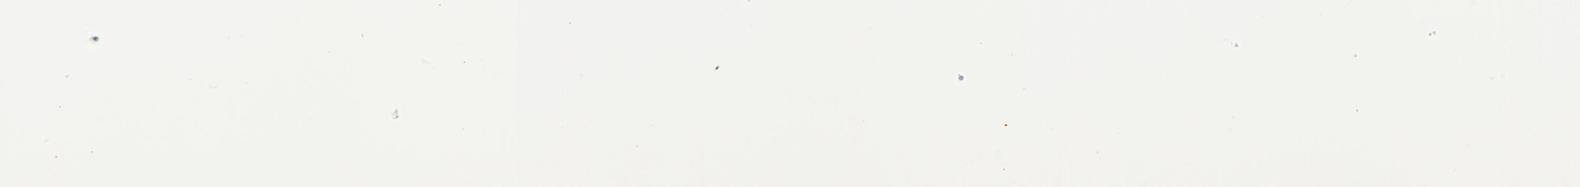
{"staining": {"intensity": "strong", "quantity": ">75%", "location": "cytoplasmic/membranous"}, "tissue": "adipose tissue", "cell_type": "Adipocytes", "image_type": "normal", "snomed": [{"axis": "morphology", "description": "Normal tissue, NOS"}, {"axis": "topography", "description": "Breast"}], "caption": "Protein expression analysis of unremarkable adipose tissue demonstrates strong cytoplasmic/membranous staining in approximately >75% of adipocytes.", "gene": "SAGE1", "patient": {"sex": "female", "age": 22}}